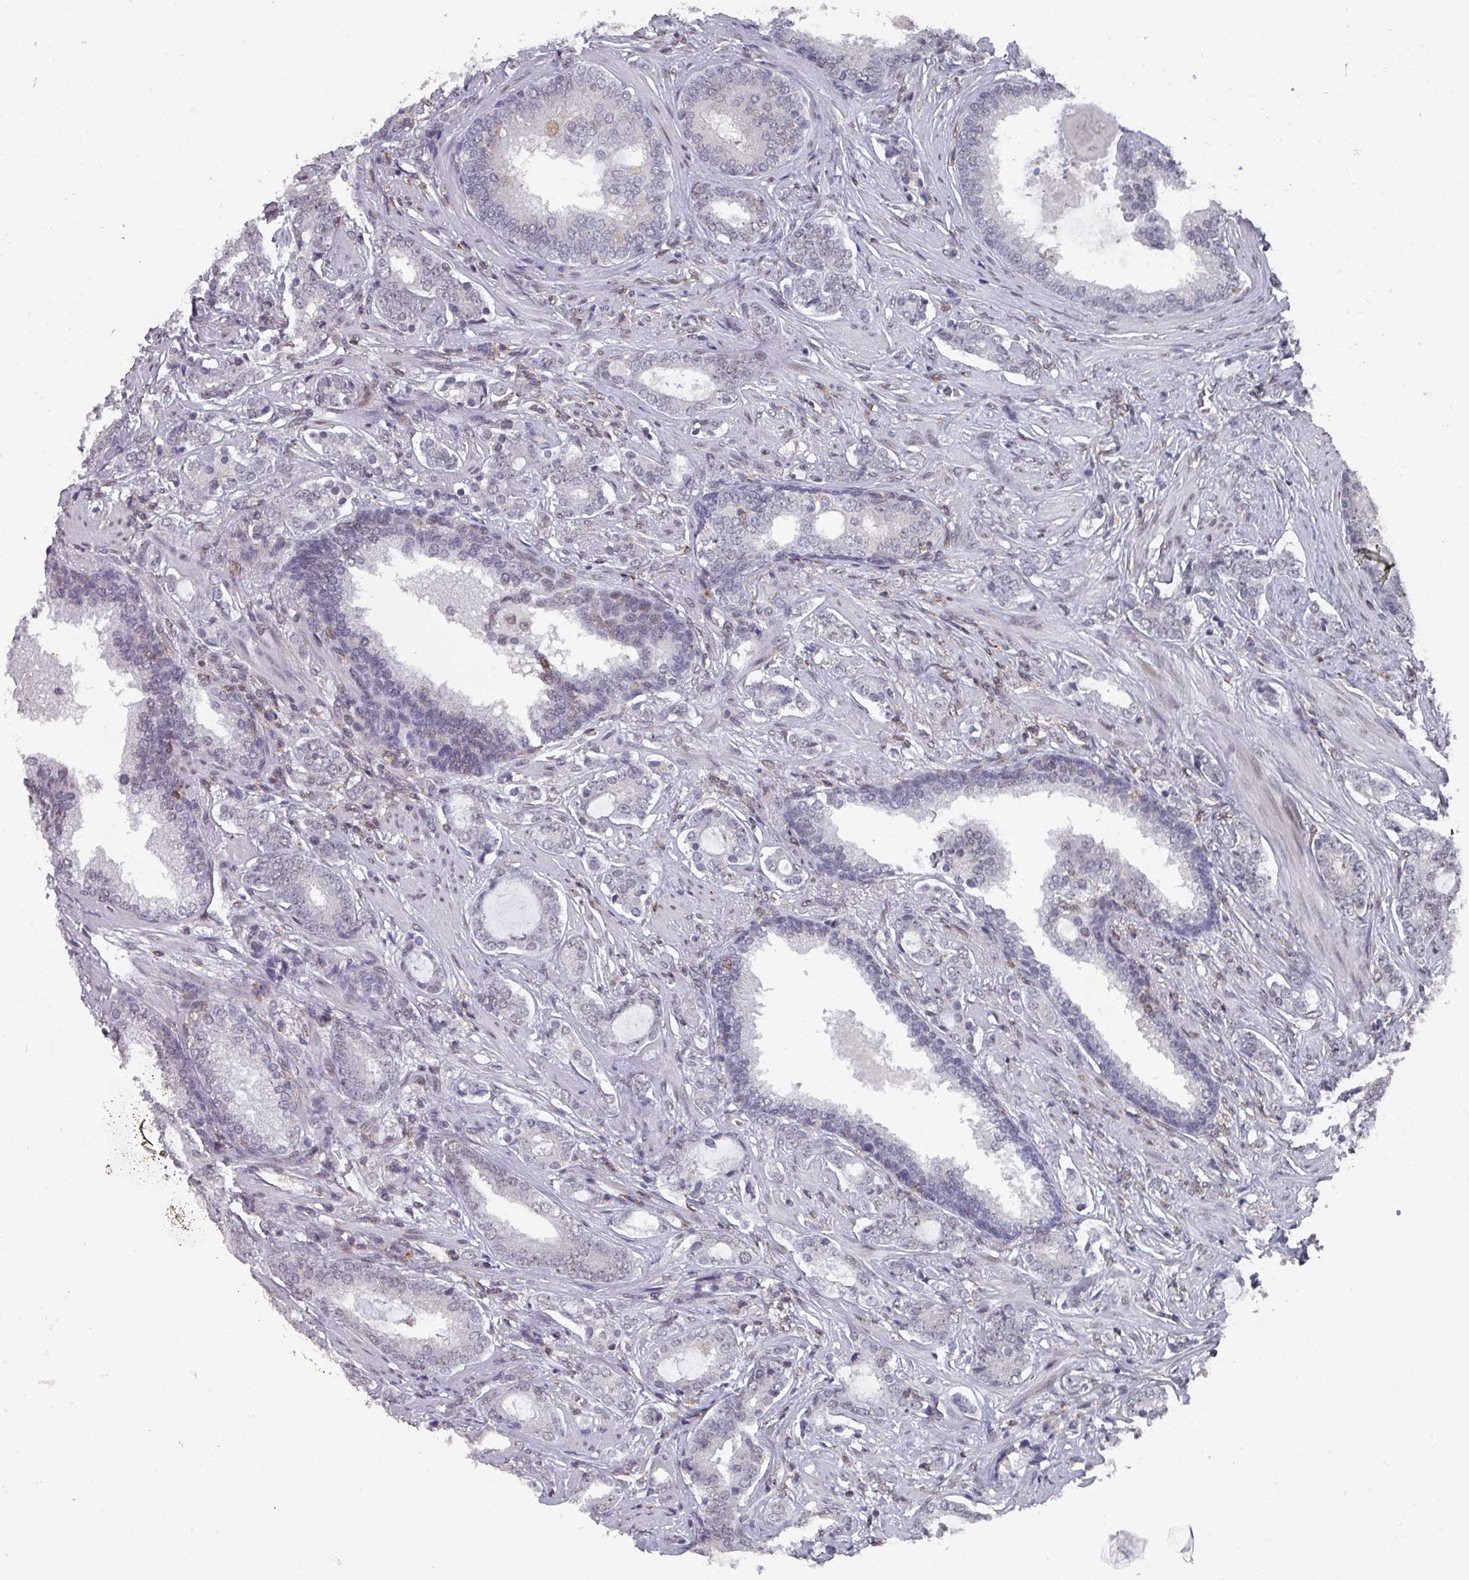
{"staining": {"intensity": "negative", "quantity": "none", "location": "none"}, "tissue": "prostate cancer", "cell_type": "Tumor cells", "image_type": "cancer", "snomed": [{"axis": "morphology", "description": "Adenocarcinoma, High grade"}, {"axis": "topography", "description": "Prostate"}], "caption": "DAB immunohistochemical staining of human prostate cancer displays no significant positivity in tumor cells.", "gene": "RASAL3", "patient": {"sex": "male", "age": 63}}